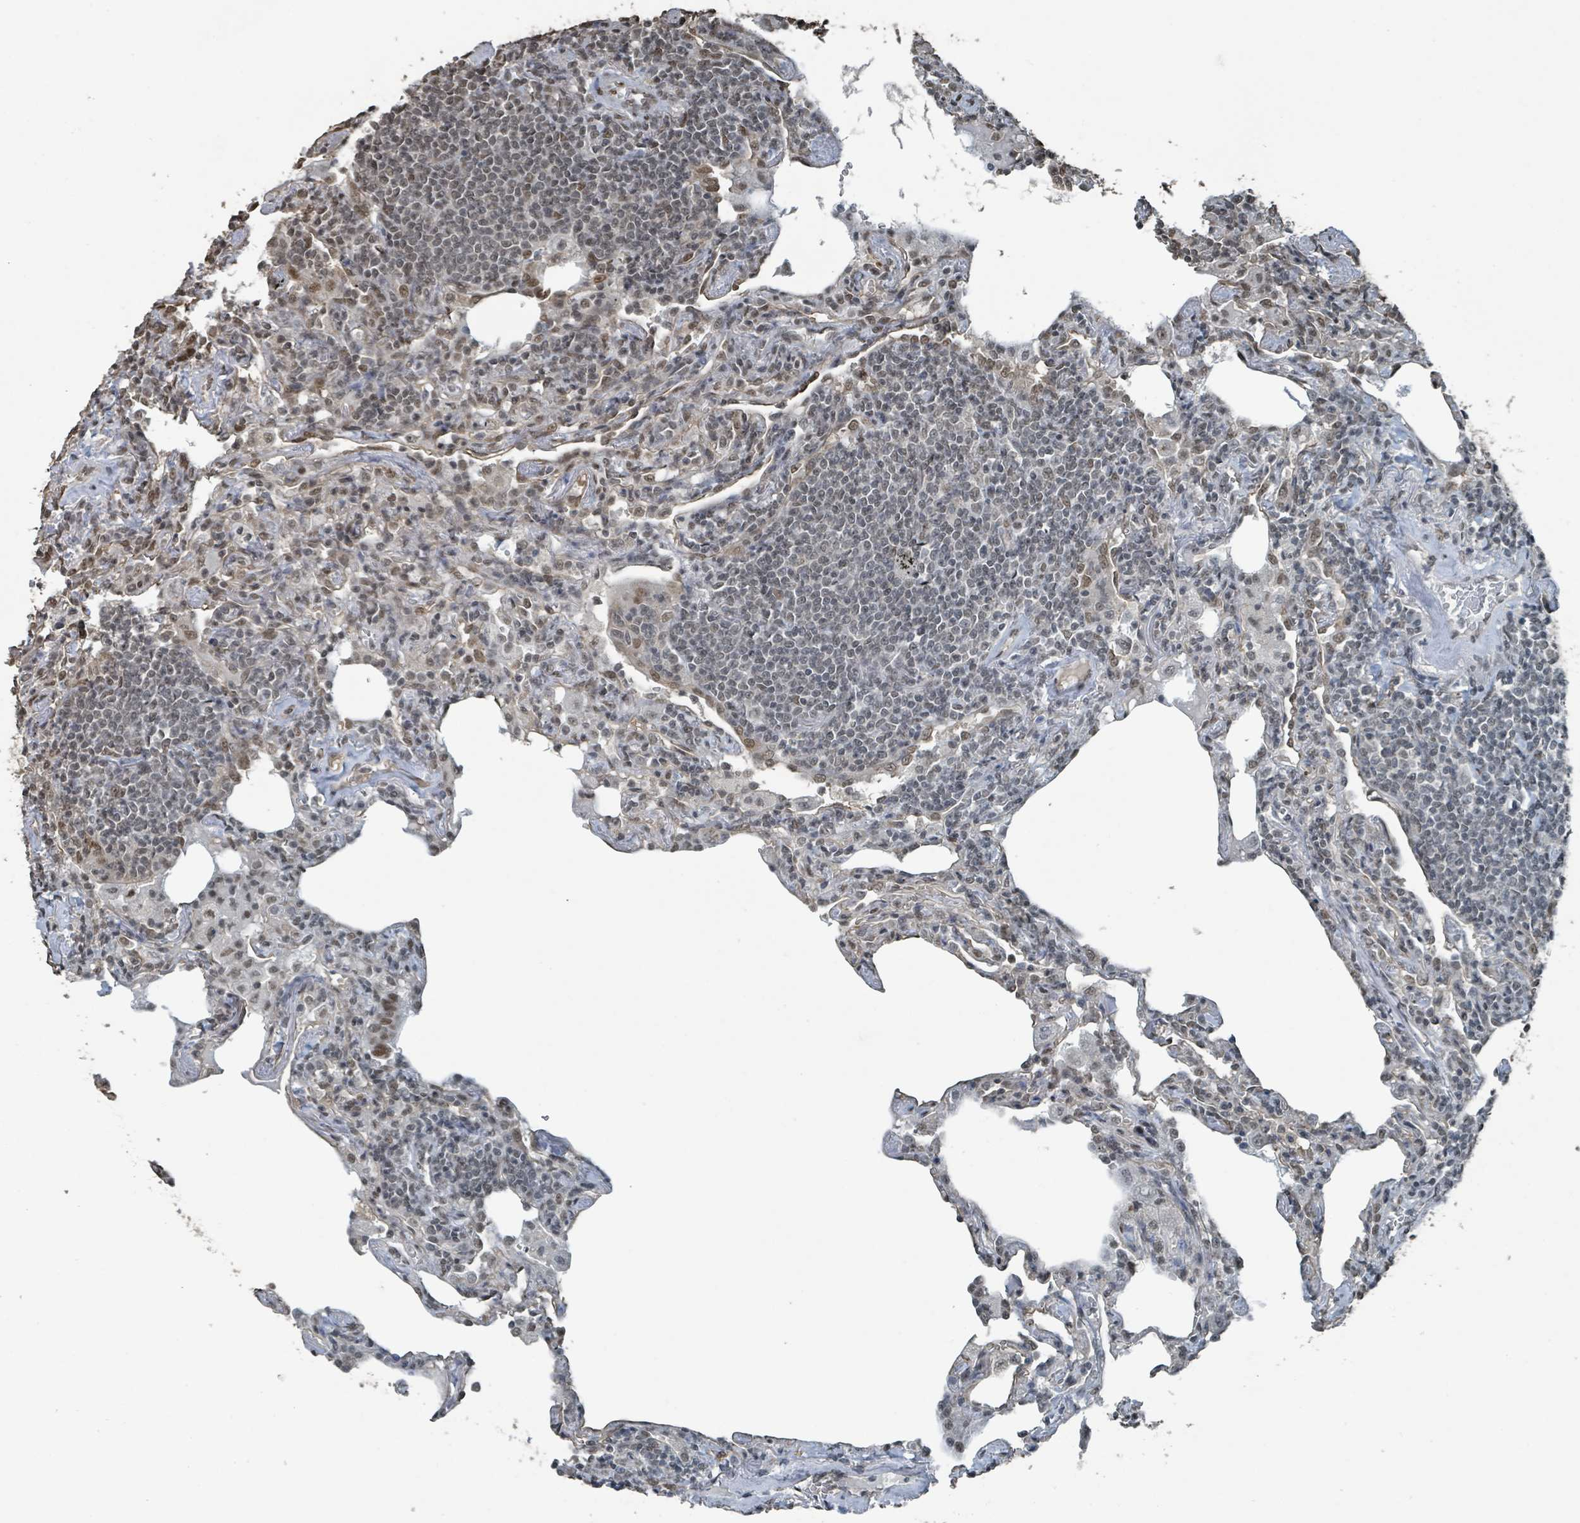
{"staining": {"intensity": "weak", "quantity": "25%-75%", "location": "nuclear"}, "tissue": "lymphoma", "cell_type": "Tumor cells", "image_type": "cancer", "snomed": [{"axis": "morphology", "description": "Malignant lymphoma, non-Hodgkin's type, Low grade"}, {"axis": "topography", "description": "Lung"}], "caption": "This is a photomicrograph of immunohistochemistry (IHC) staining of low-grade malignant lymphoma, non-Hodgkin's type, which shows weak staining in the nuclear of tumor cells.", "gene": "PHIP", "patient": {"sex": "female", "age": 71}}